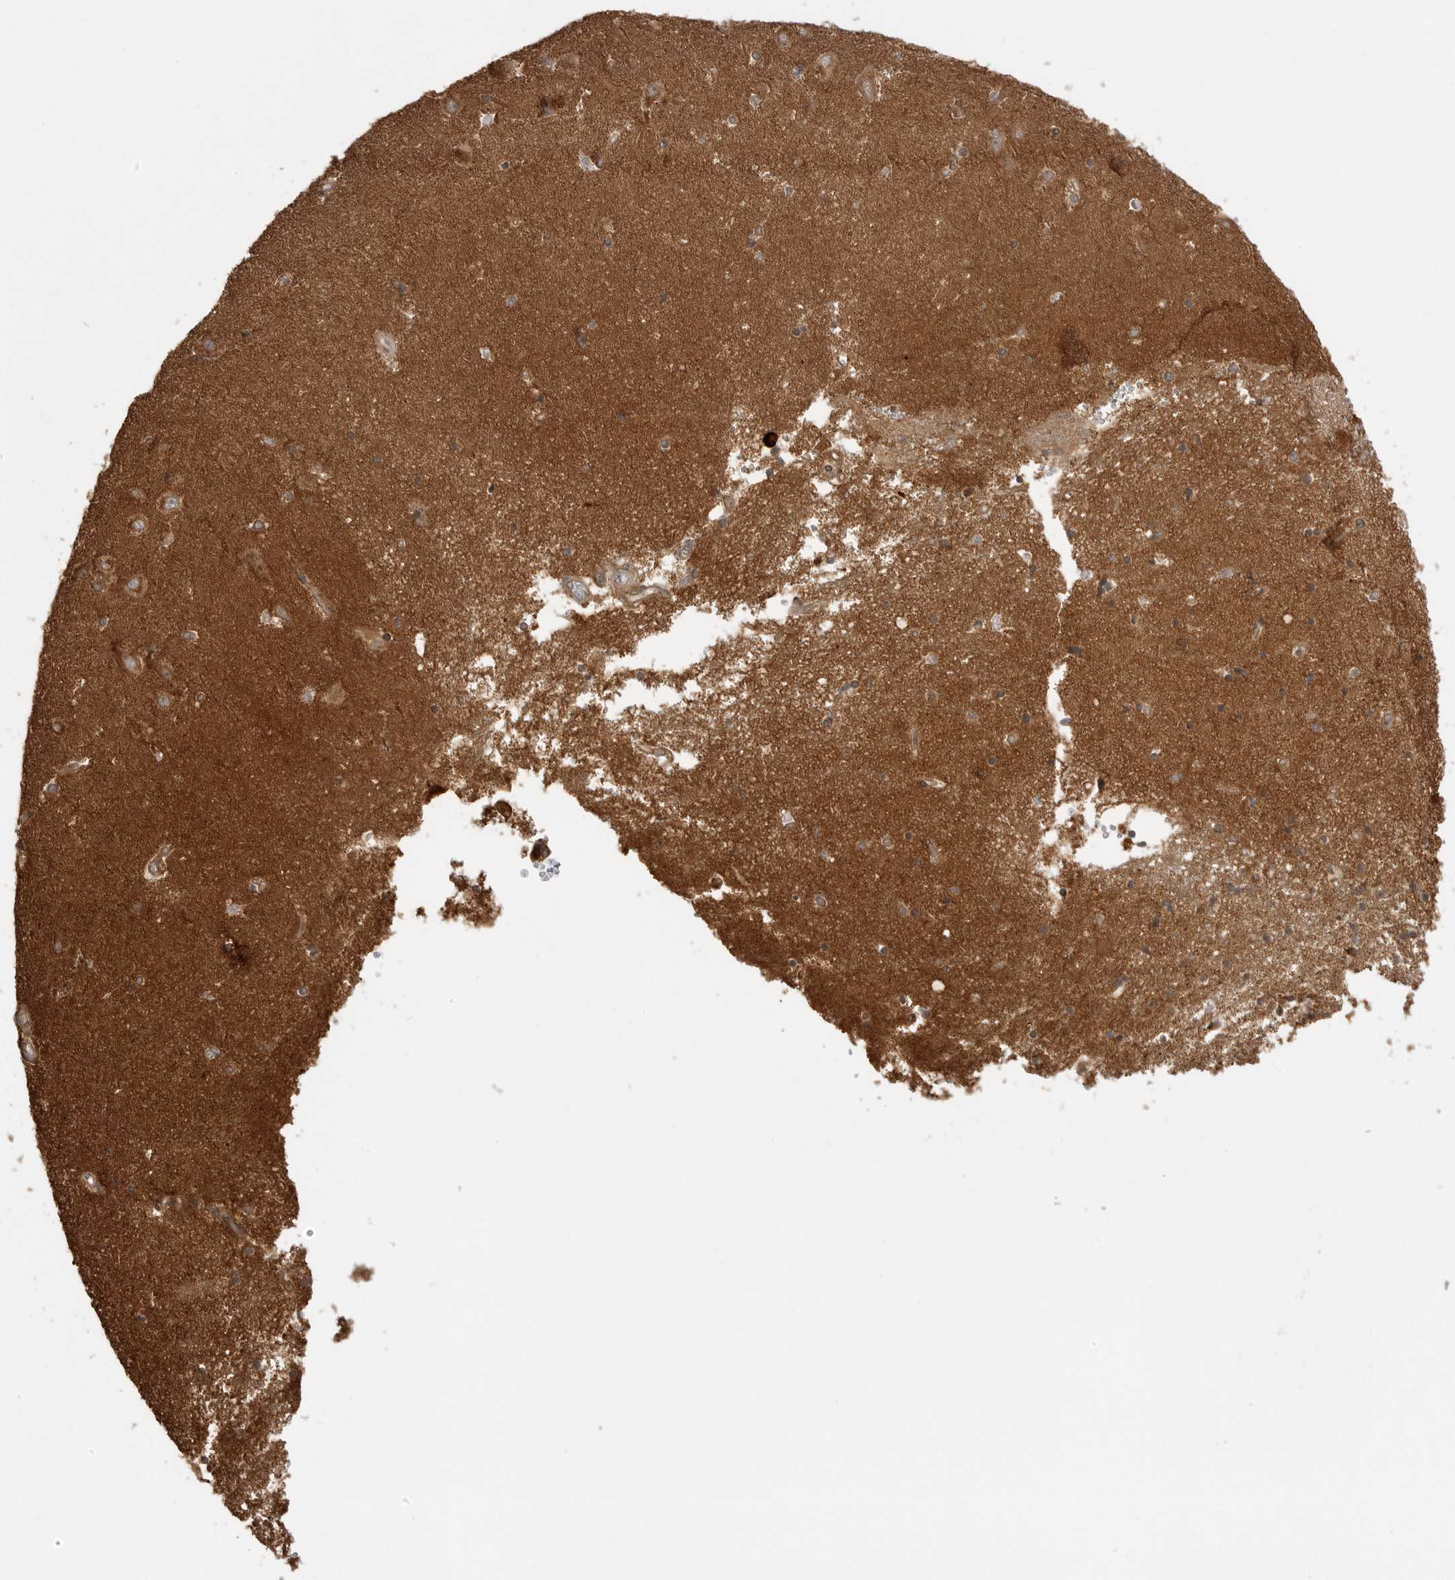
{"staining": {"intensity": "moderate", "quantity": "<25%", "location": "cytoplasmic/membranous"}, "tissue": "hippocampus", "cell_type": "Glial cells", "image_type": "normal", "snomed": [{"axis": "morphology", "description": "Normal tissue, NOS"}, {"axis": "topography", "description": "Hippocampus"}], "caption": "This image reveals IHC staining of unremarkable human hippocampus, with low moderate cytoplasmic/membranous staining in about <25% of glial cells.", "gene": "FAT3", "patient": {"sex": "male", "age": 45}}